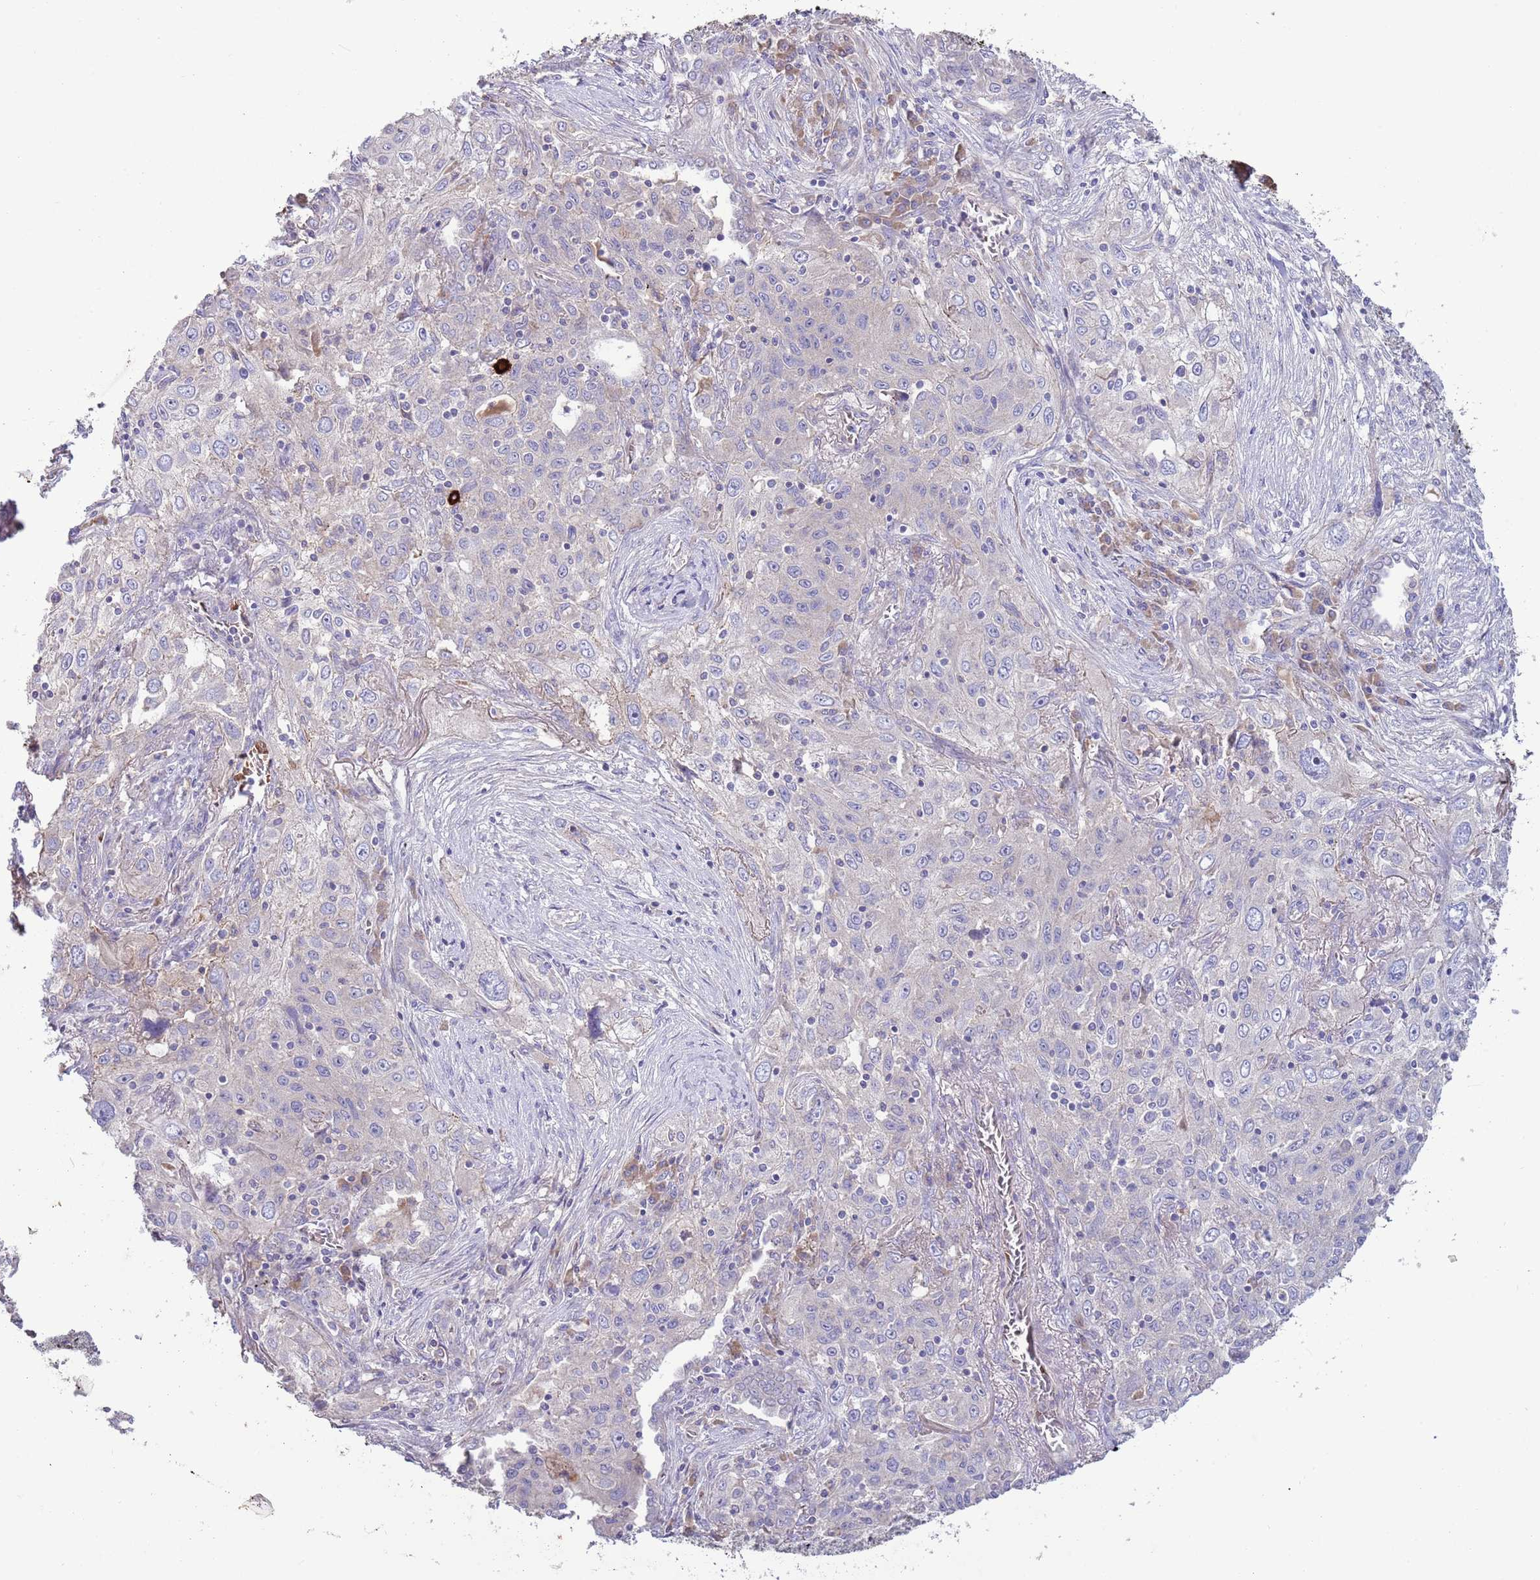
{"staining": {"intensity": "negative", "quantity": "none", "location": "none"}, "tissue": "lung cancer", "cell_type": "Tumor cells", "image_type": "cancer", "snomed": [{"axis": "morphology", "description": "Squamous cell carcinoma, NOS"}, {"axis": "topography", "description": "Lung"}], "caption": "IHC photomicrograph of human lung cancer (squamous cell carcinoma) stained for a protein (brown), which reveals no positivity in tumor cells.", "gene": "TRMO", "patient": {"sex": "female", "age": 69}}